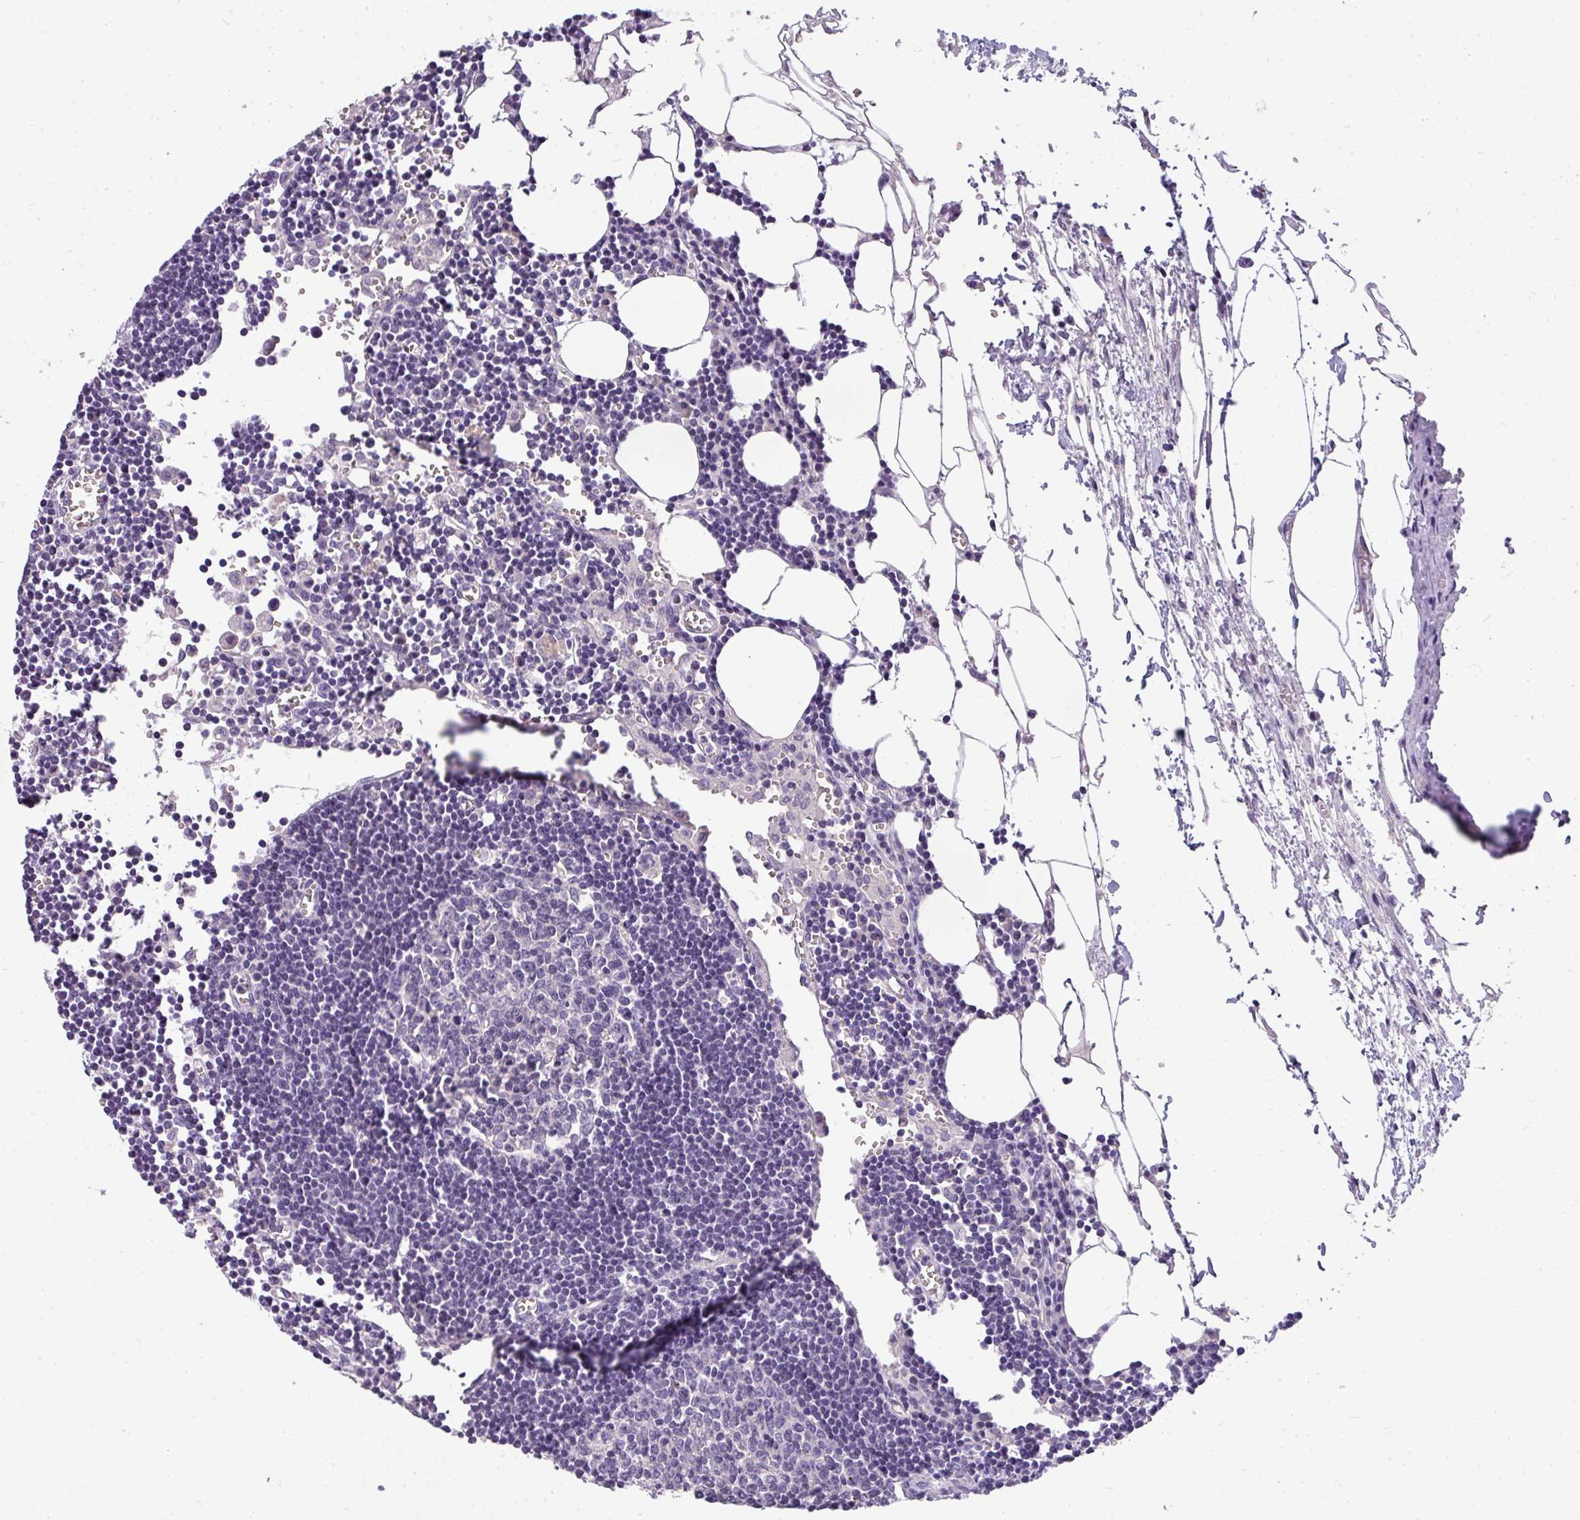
{"staining": {"intensity": "negative", "quantity": "none", "location": "none"}, "tissue": "lymph node", "cell_type": "Germinal center cells", "image_type": "normal", "snomed": [{"axis": "morphology", "description": "Normal tissue, NOS"}, {"axis": "topography", "description": "Lymph node"}], "caption": "The photomicrograph displays no staining of germinal center cells in benign lymph node.", "gene": "ASXL3", "patient": {"sex": "male", "age": 62}}